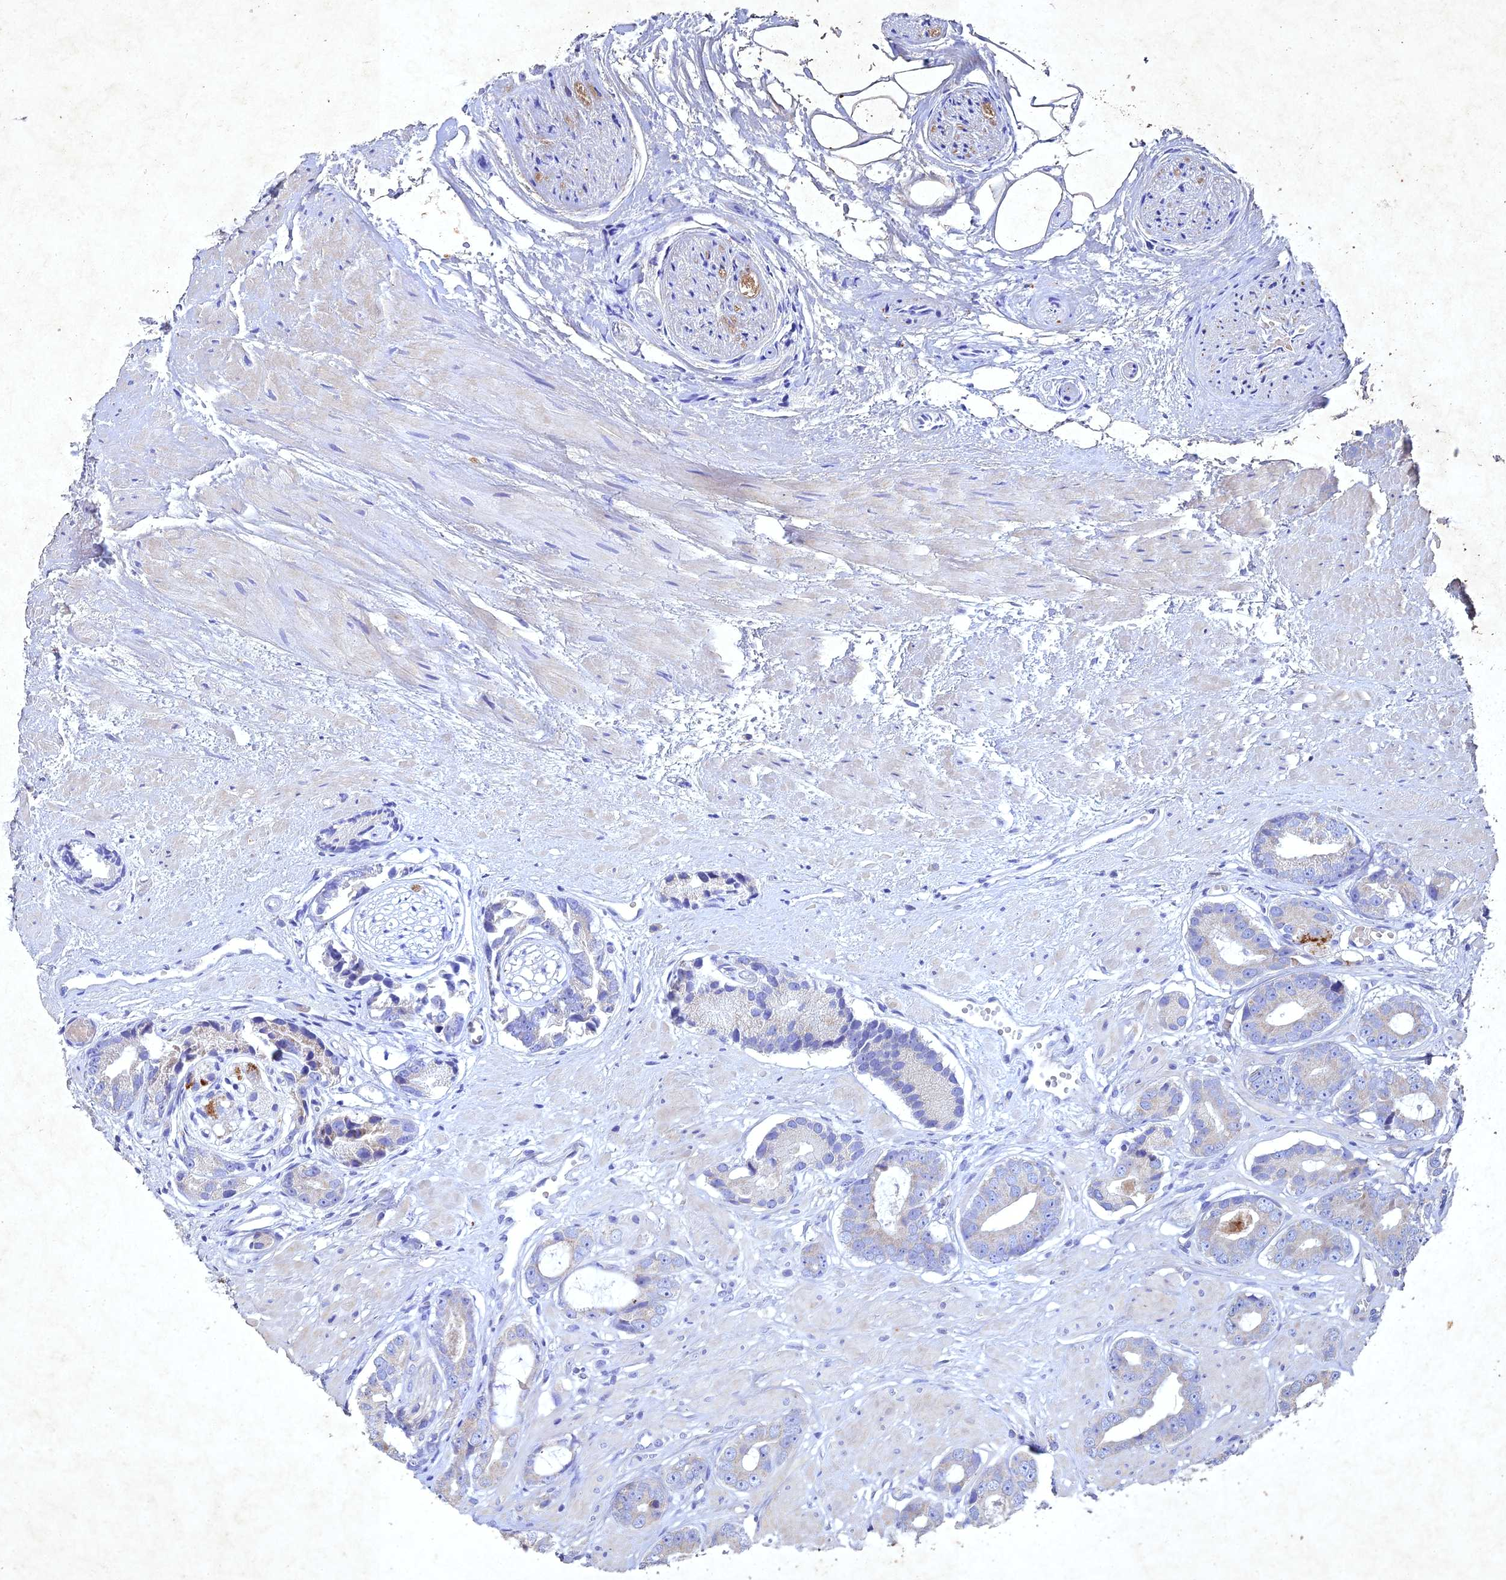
{"staining": {"intensity": "negative", "quantity": "none", "location": "none"}, "tissue": "prostate cancer", "cell_type": "Tumor cells", "image_type": "cancer", "snomed": [{"axis": "morphology", "description": "Adenocarcinoma, Low grade"}, {"axis": "topography", "description": "Prostate"}], "caption": "High power microscopy micrograph of an IHC image of low-grade adenocarcinoma (prostate), revealing no significant positivity in tumor cells. (DAB (3,3'-diaminobenzidine) IHC visualized using brightfield microscopy, high magnification).", "gene": "NDUFV1", "patient": {"sex": "male", "age": 64}}